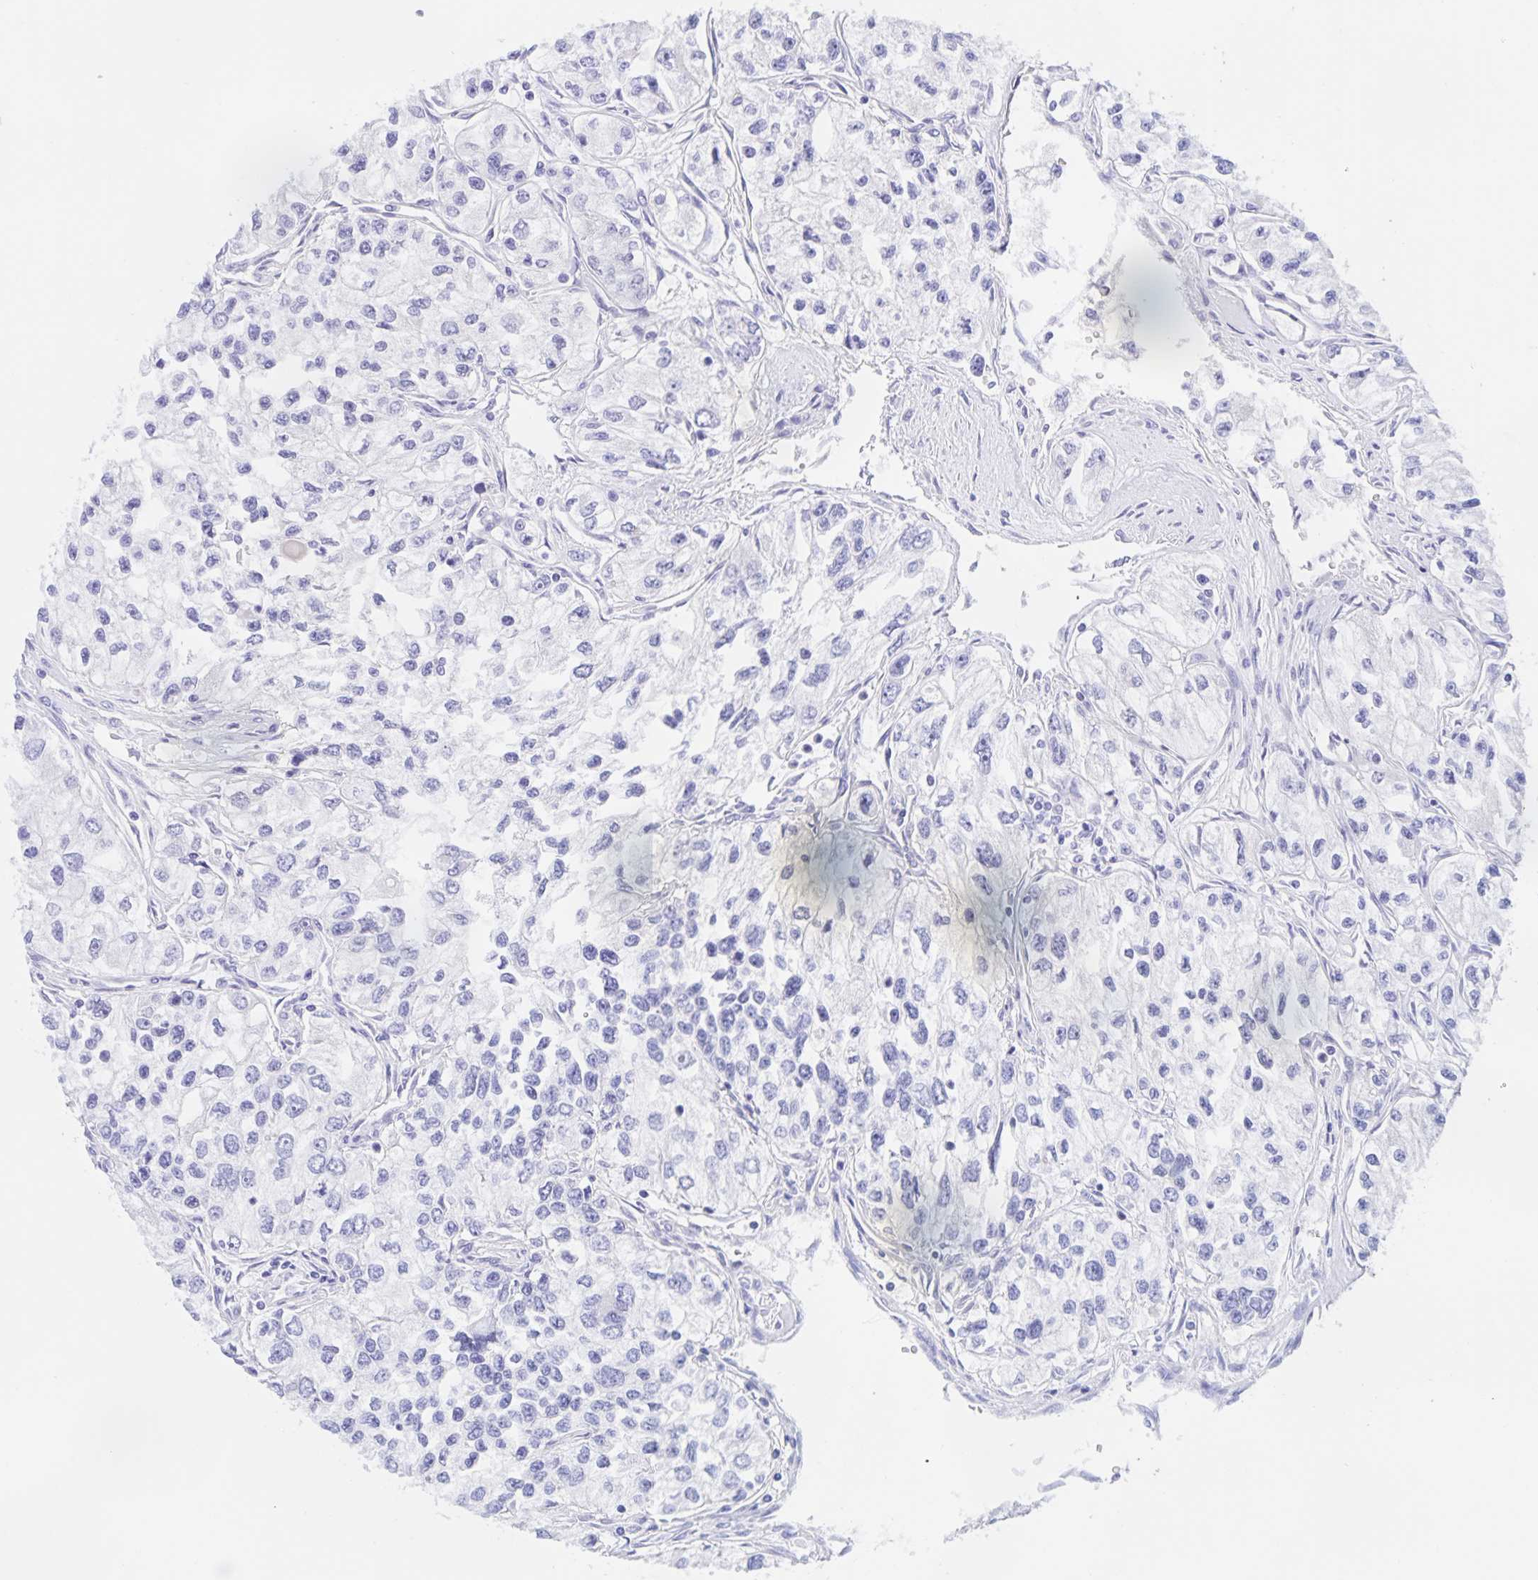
{"staining": {"intensity": "negative", "quantity": "none", "location": "none"}, "tissue": "renal cancer", "cell_type": "Tumor cells", "image_type": "cancer", "snomed": [{"axis": "morphology", "description": "Adenocarcinoma, NOS"}, {"axis": "topography", "description": "Kidney"}], "caption": "A histopathology image of human renal adenocarcinoma is negative for staining in tumor cells.", "gene": "CATSPER4", "patient": {"sex": "female", "age": 59}}